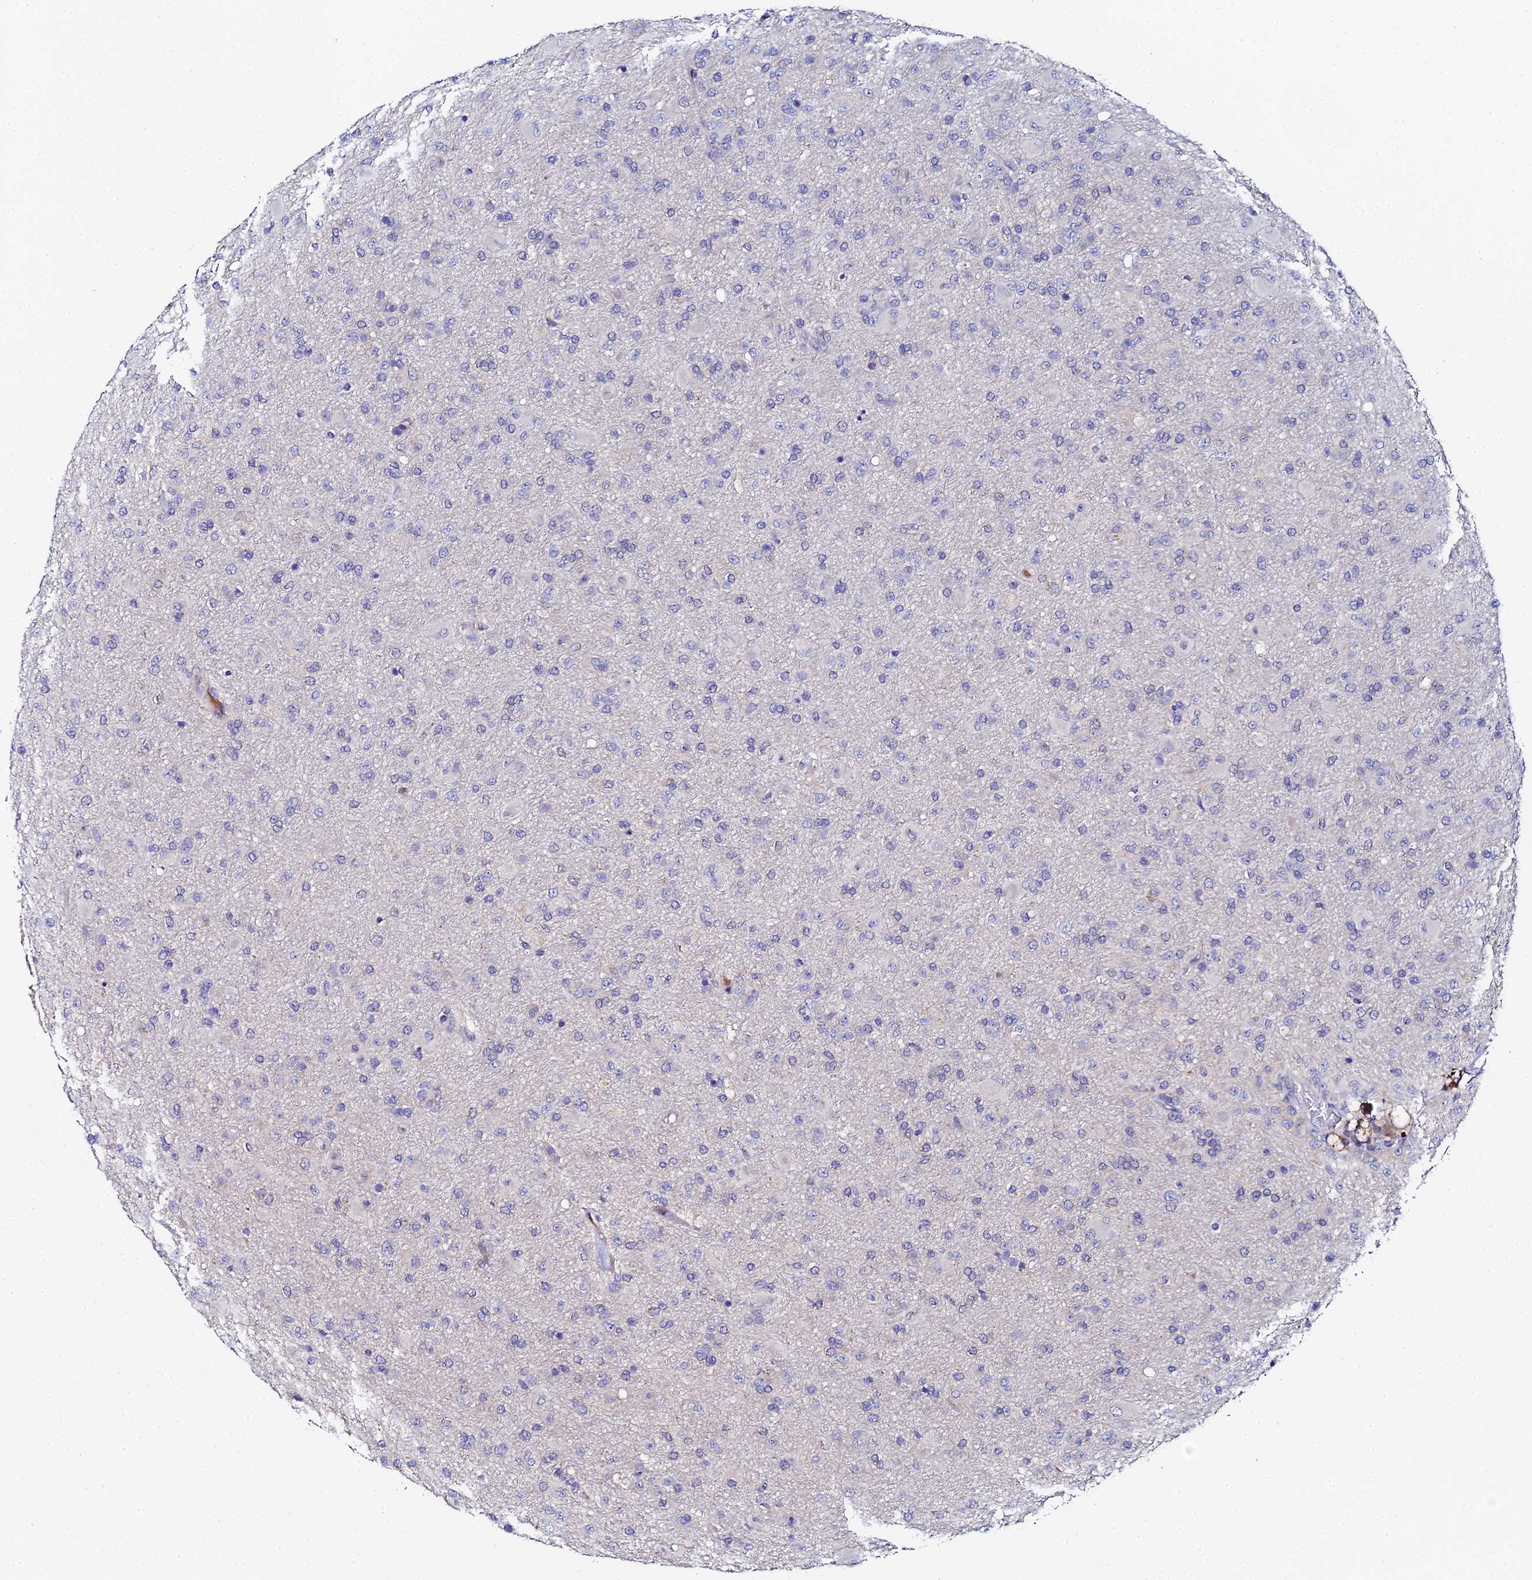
{"staining": {"intensity": "negative", "quantity": "none", "location": "none"}, "tissue": "glioma", "cell_type": "Tumor cells", "image_type": "cancer", "snomed": [{"axis": "morphology", "description": "Glioma, malignant, Low grade"}, {"axis": "topography", "description": "Brain"}], "caption": "Immunohistochemistry micrograph of glioma stained for a protein (brown), which exhibits no expression in tumor cells.", "gene": "UBE2L3", "patient": {"sex": "male", "age": 65}}